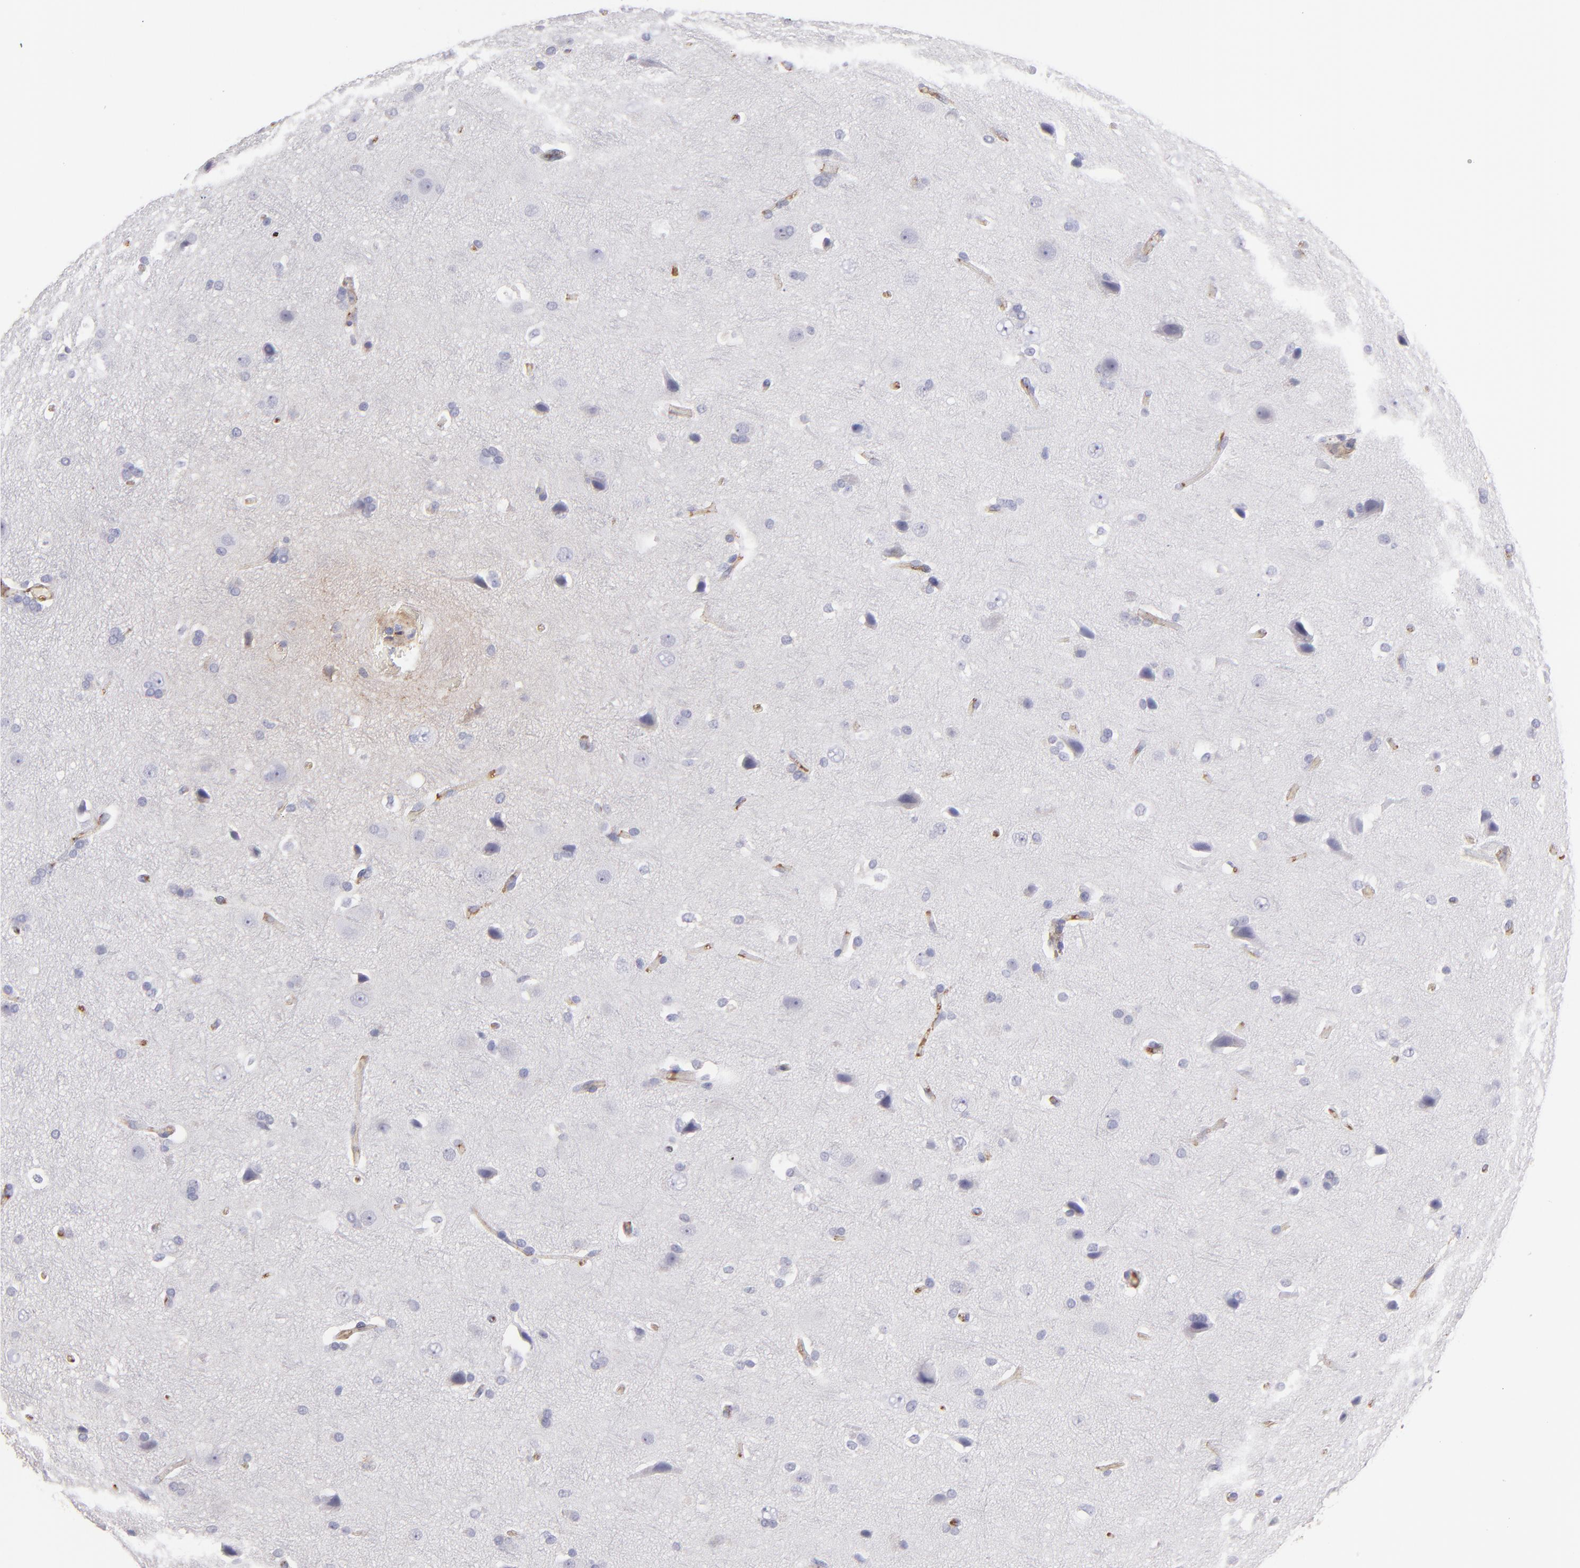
{"staining": {"intensity": "negative", "quantity": "none", "location": "none"}, "tissue": "glioma", "cell_type": "Tumor cells", "image_type": "cancer", "snomed": [{"axis": "morphology", "description": "Glioma, malignant, Low grade"}, {"axis": "topography", "description": "Cerebral cortex"}], "caption": "There is no significant expression in tumor cells of glioma. (Immunohistochemistry, brightfield microscopy, high magnification).", "gene": "ABCC4", "patient": {"sex": "female", "age": 47}}